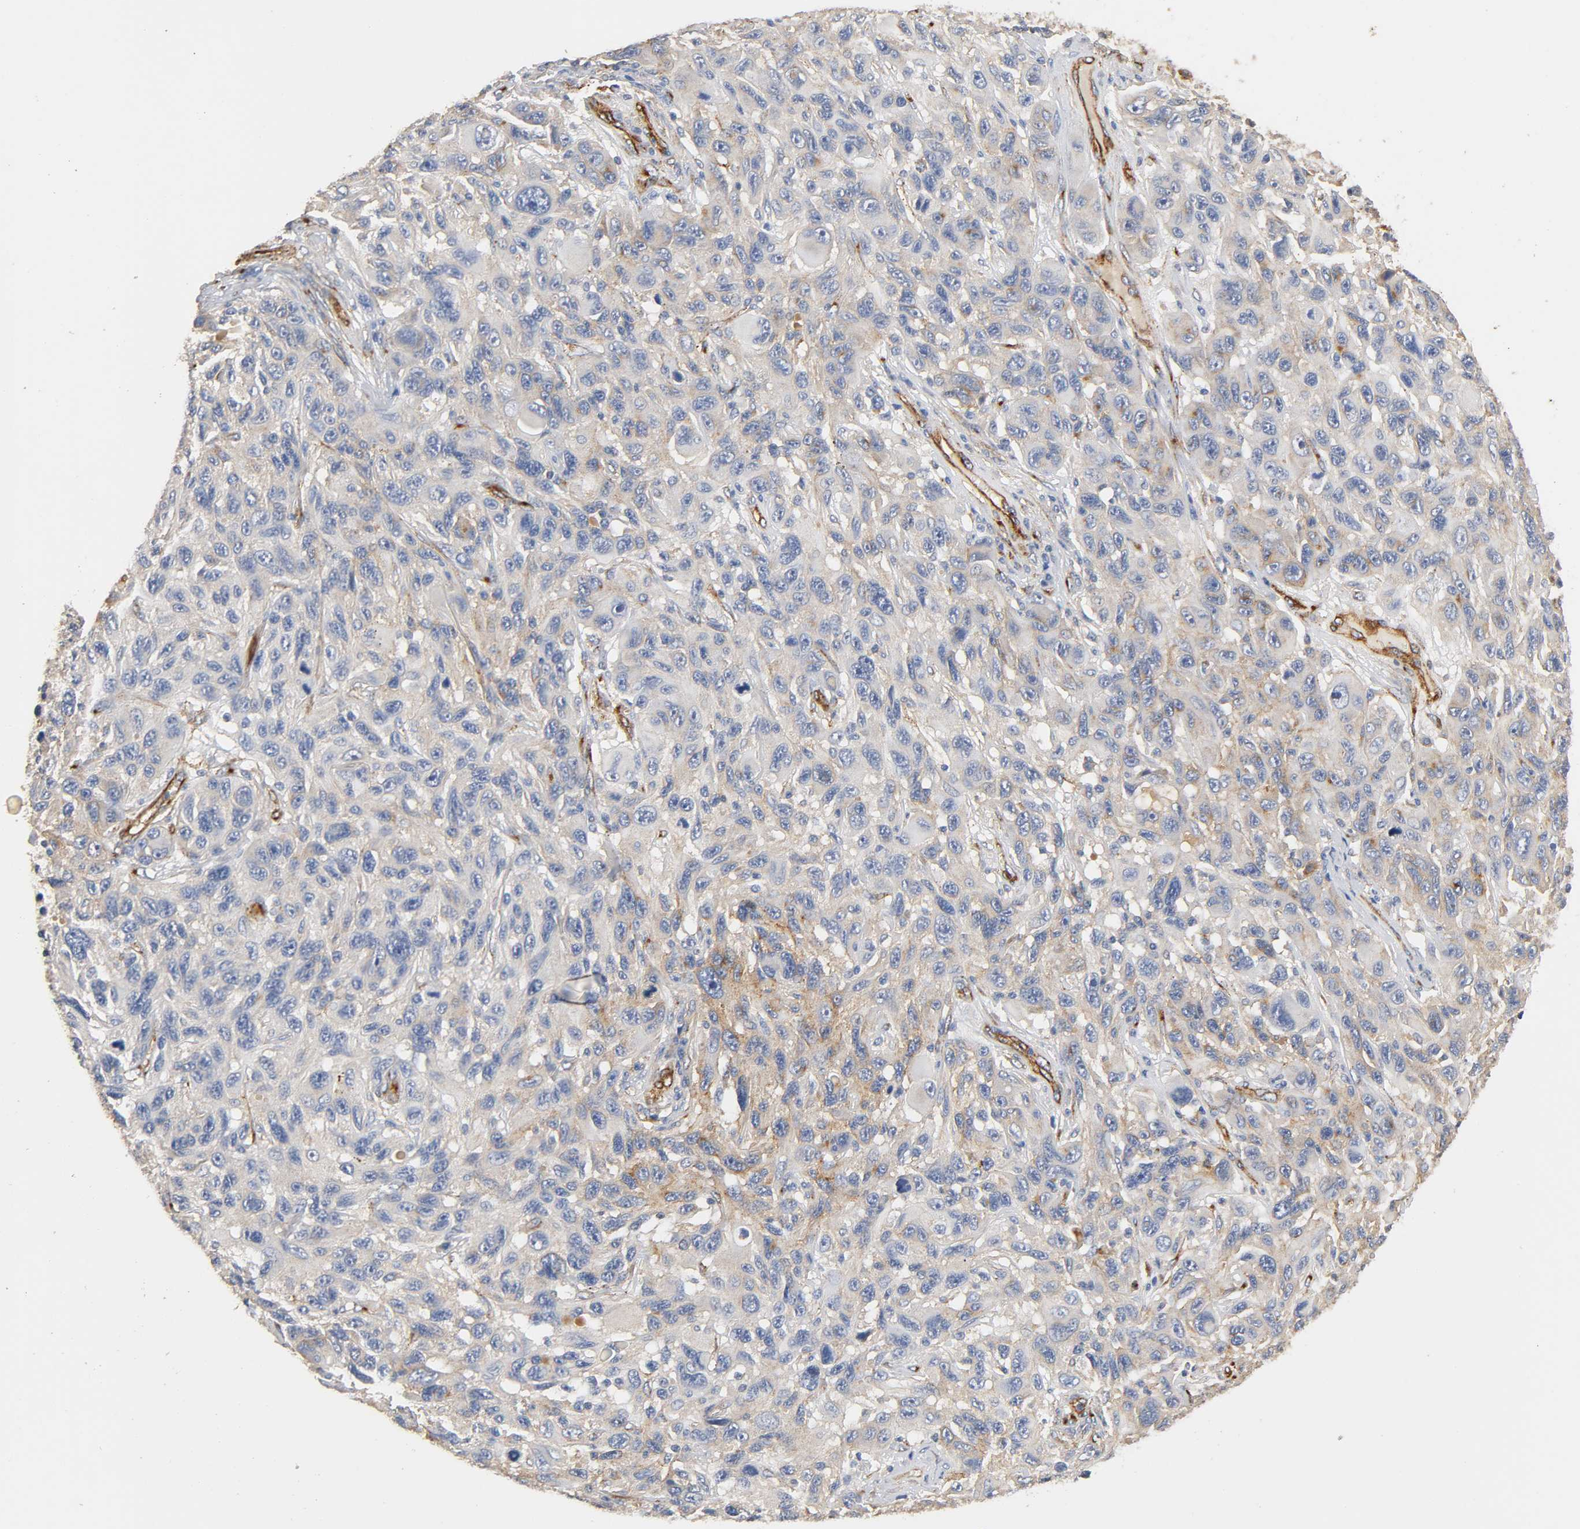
{"staining": {"intensity": "weak", "quantity": "<25%", "location": "cytoplasmic/membranous"}, "tissue": "melanoma", "cell_type": "Tumor cells", "image_type": "cancer", "snomed": [{"axis": "morphology", "description": "Malignant melanoma, NOS"}, {"axis": "topography", "description": "Skin"}], "caption": "This photomicrograph is of malignant melanoma stained with immunohistochemistry to label a protein in brown with the nuclei are counter-stained blue. There is no positivity in tumor cells.", "gene": "IFITM3", "patient": {"sex": "male", "age": 53}}